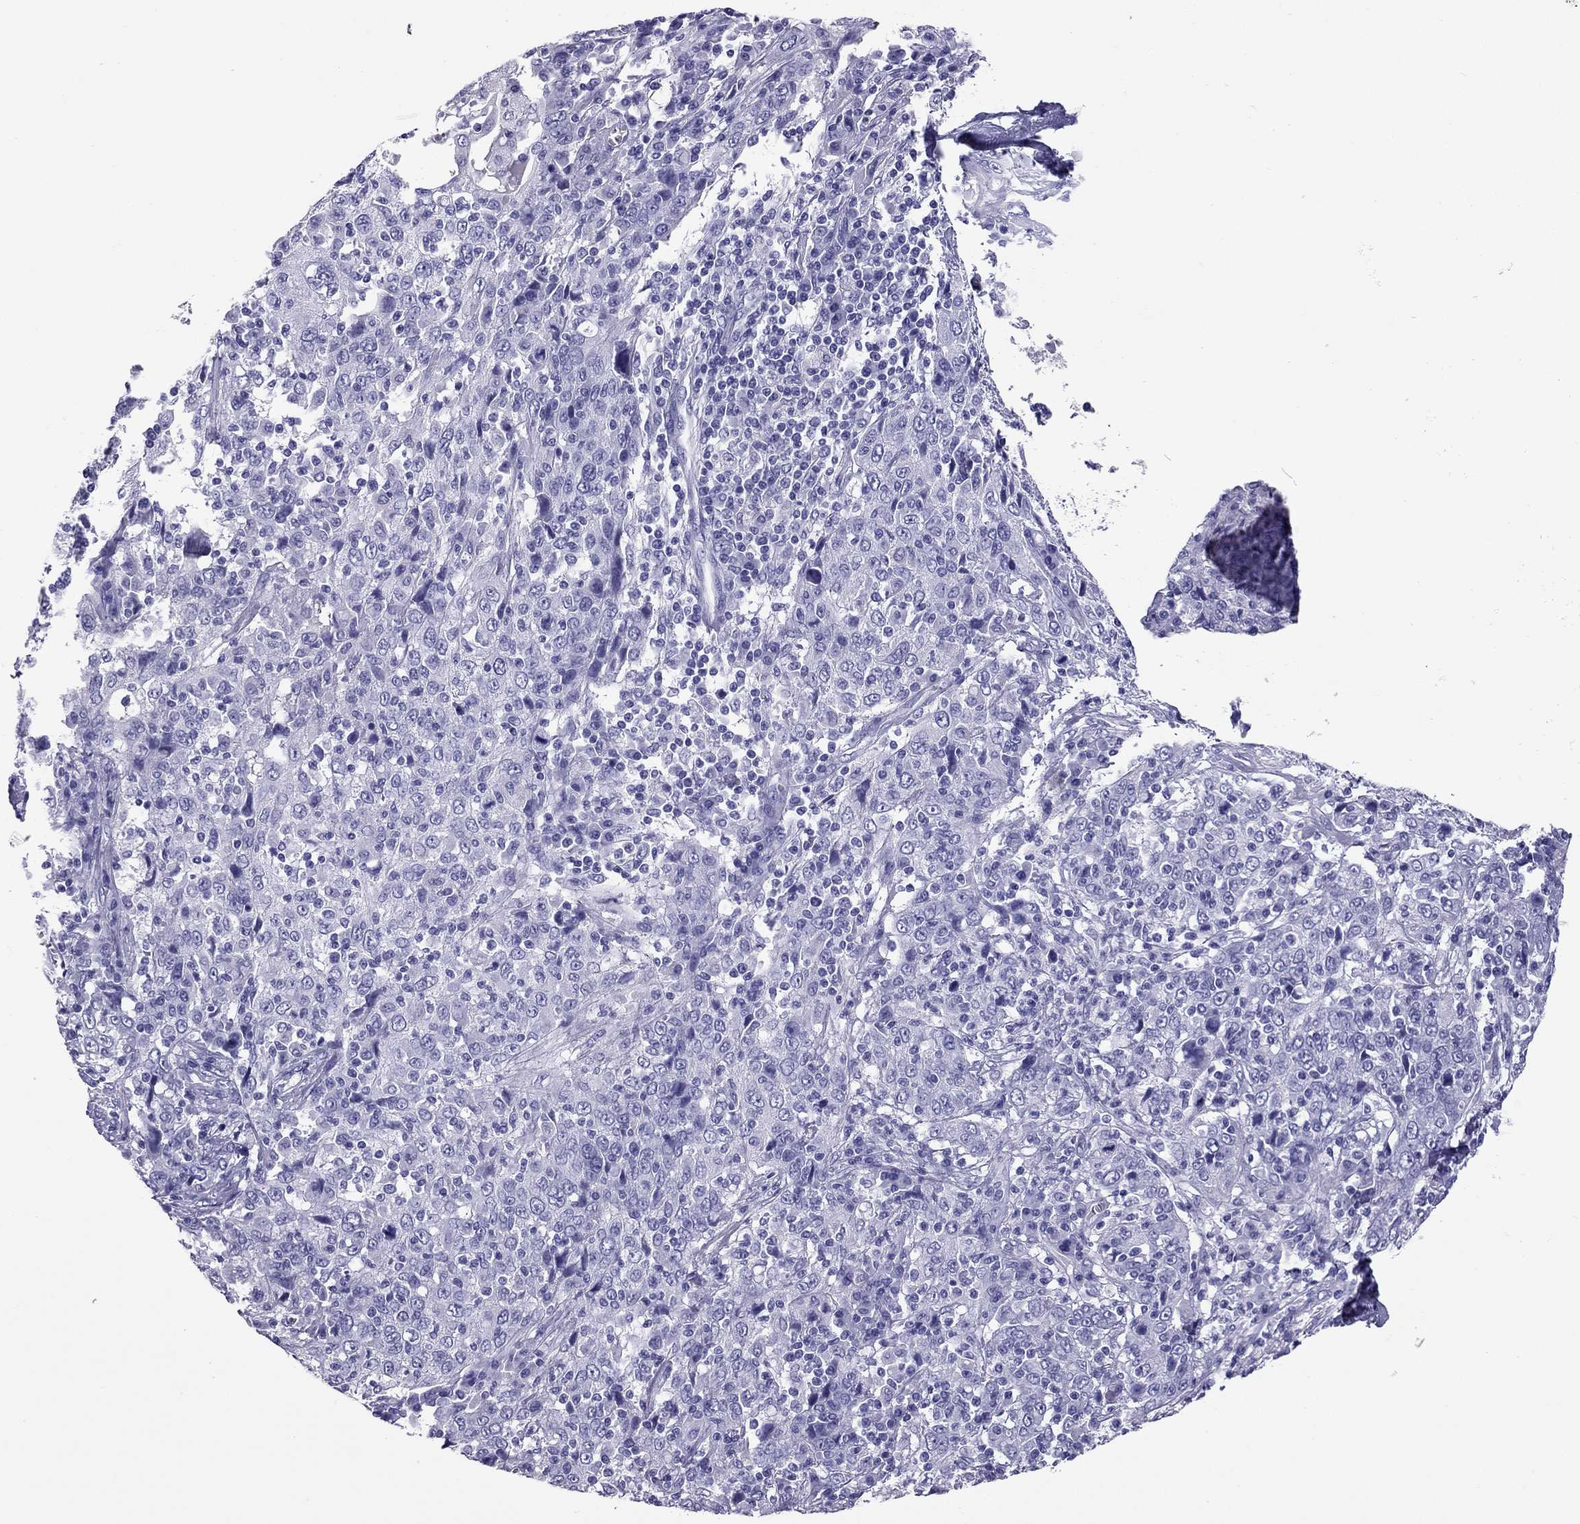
{"staining": {"intensity": "negative", "quantity": "none", "location": "none"}, "tissue": "cervical cancer", "cell_type": "Tumor cells", "image_type": "cancer", "snomed": [{"axis": "morphology", "description": "Squamous cell carcinoma, NOS"}, {"axis": "topography", "description": "Cervix"}], "caption": "Photomicrograph shows no protein expression in tumor cells of cervical cancer tissue.", "gene": "PDE6A", "patient": {"sex": "female", "age": 46}}